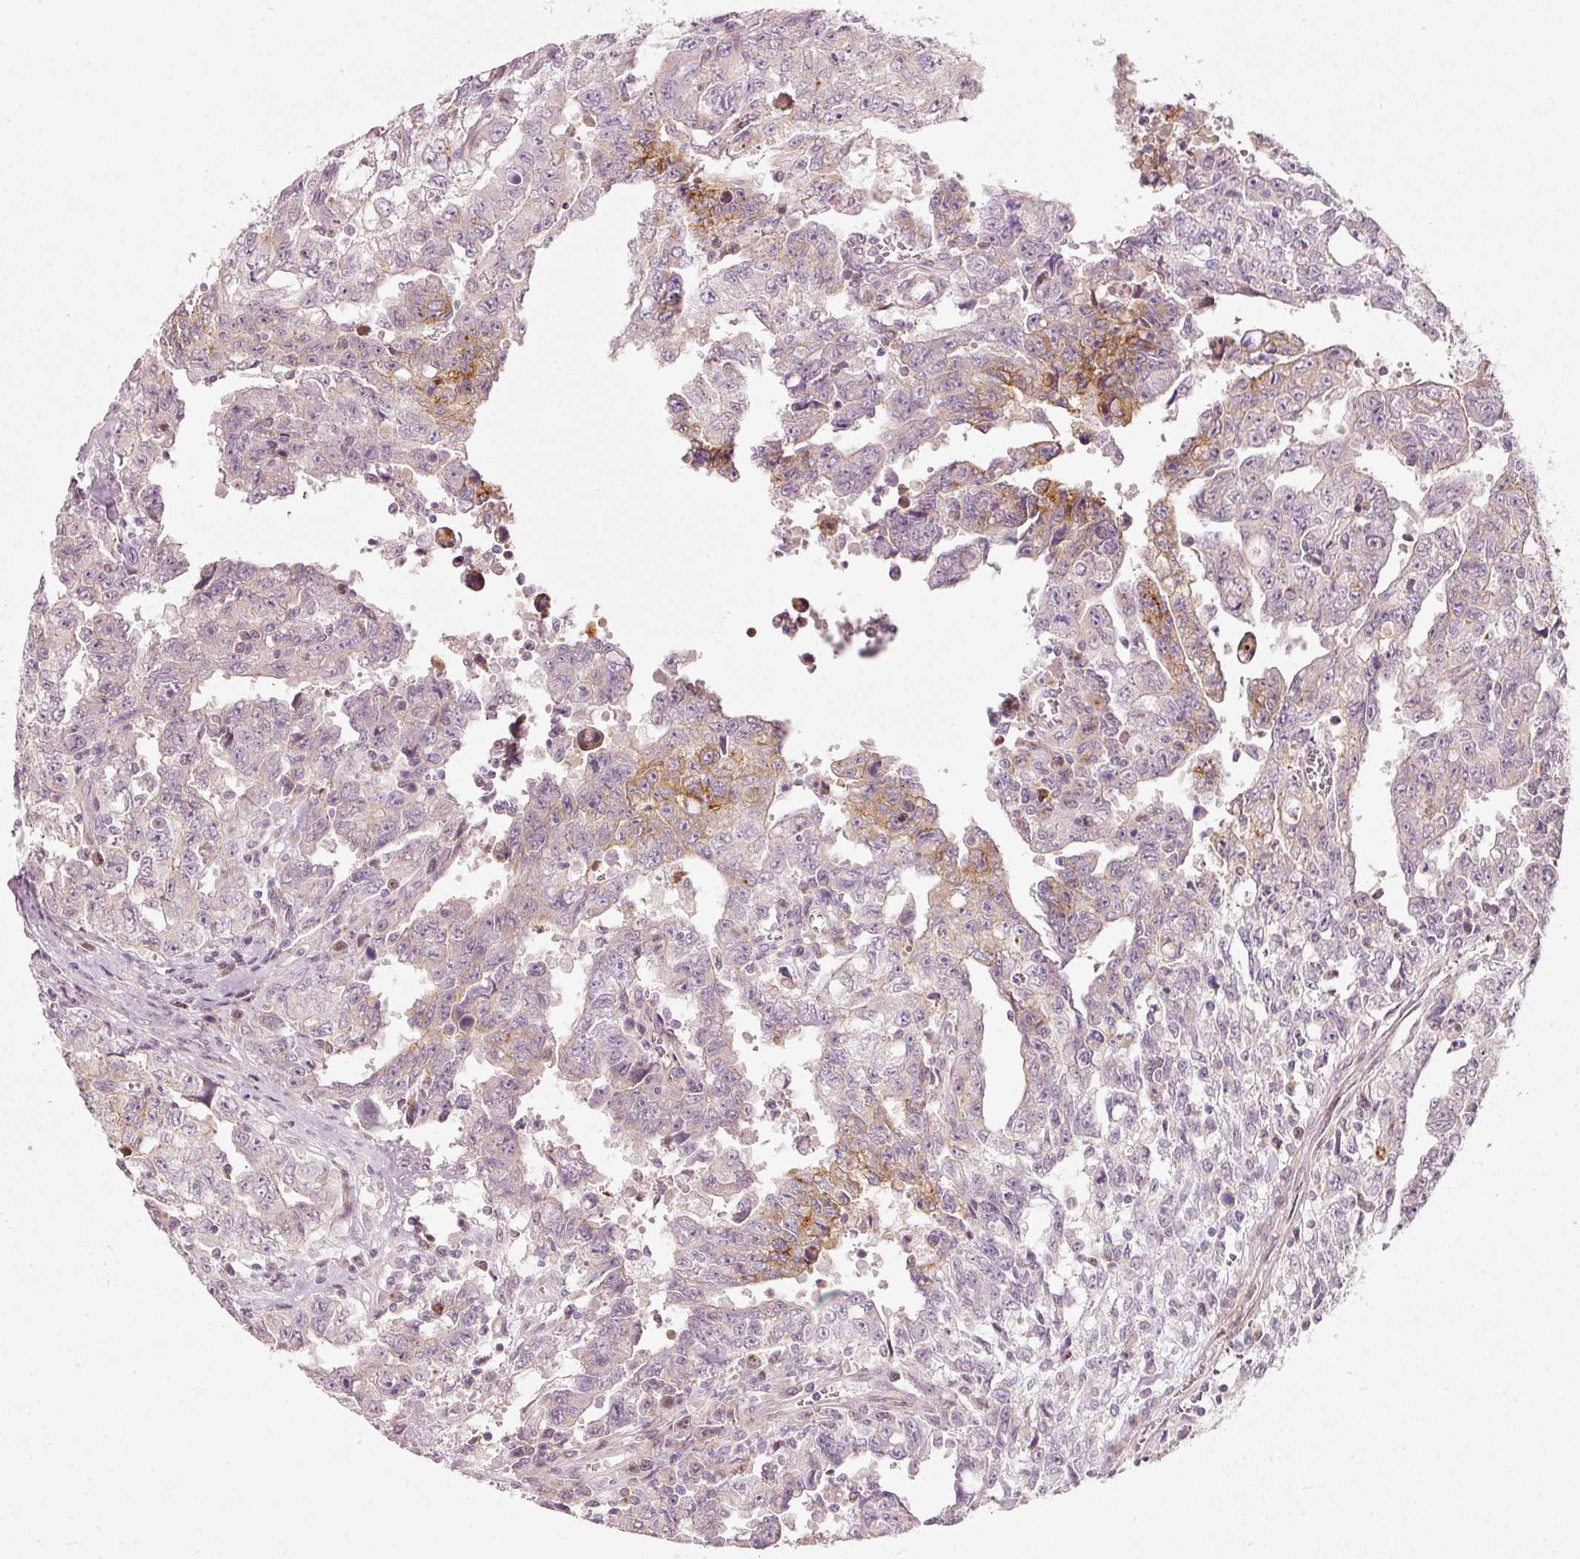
{"staining": {"intensity": "moderate", "quantity": "<25%", "location": "cytoplasmic/membranous"}, "tissue": "testis cancer", "cell_type": "Tumor cells", "image_type": "cancer", "snomed": [{"axis": "morphology", "description": "Carcinoma, Embryonal, NOS"}, {"axis": "topography", "description": "Testis"}], "caption": "There is low levels of moderate cytoplasmic/membranous staining in tumor cells of testis cancer, as demonstrated by immunohistochemical staining (brown color).", "gene": "SLC20A1", "patient": {"sex": "male", "age": 24}}